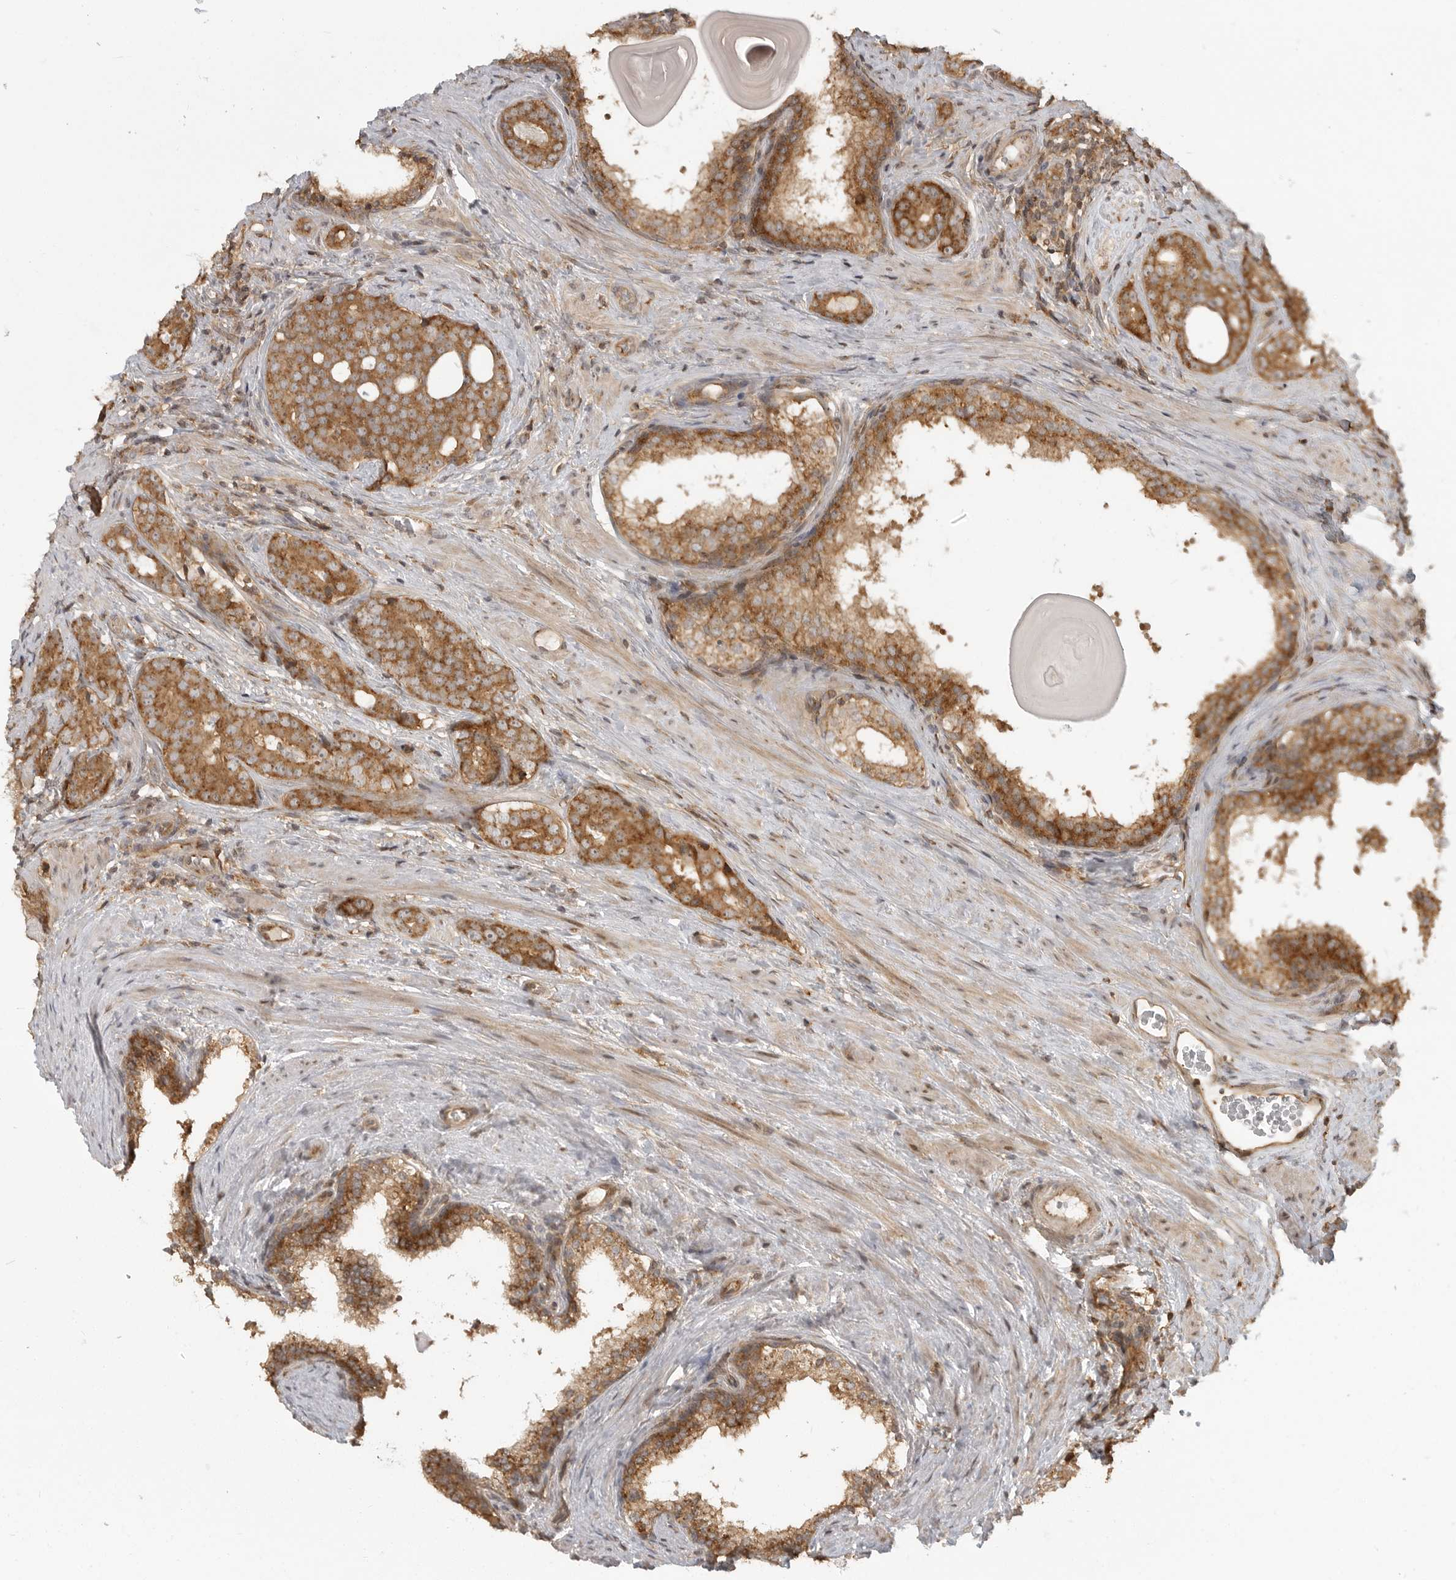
{"staining": {"intensity": "moderate", "quantity": ">75%", "location": "cytoplasmic/membranous"}, "tissue": "prostate cancer", "cell_type": "Tumor cells", "image_type": "cancer", "snomed": [{"axis": "morphology", "description": "Adenocarcinoma, High grade"}, {"axis": "topography", "description": "Prostate"}], "caption": "Protein expression analysis of prostate cancer (adenocarcinoma (high-grade)) exhibits moderate cytoplasmic/membranous positivity in about >75% of tumor cells.", "gene": "FAT3", "patient": {"sex": "male", "age": 56}}